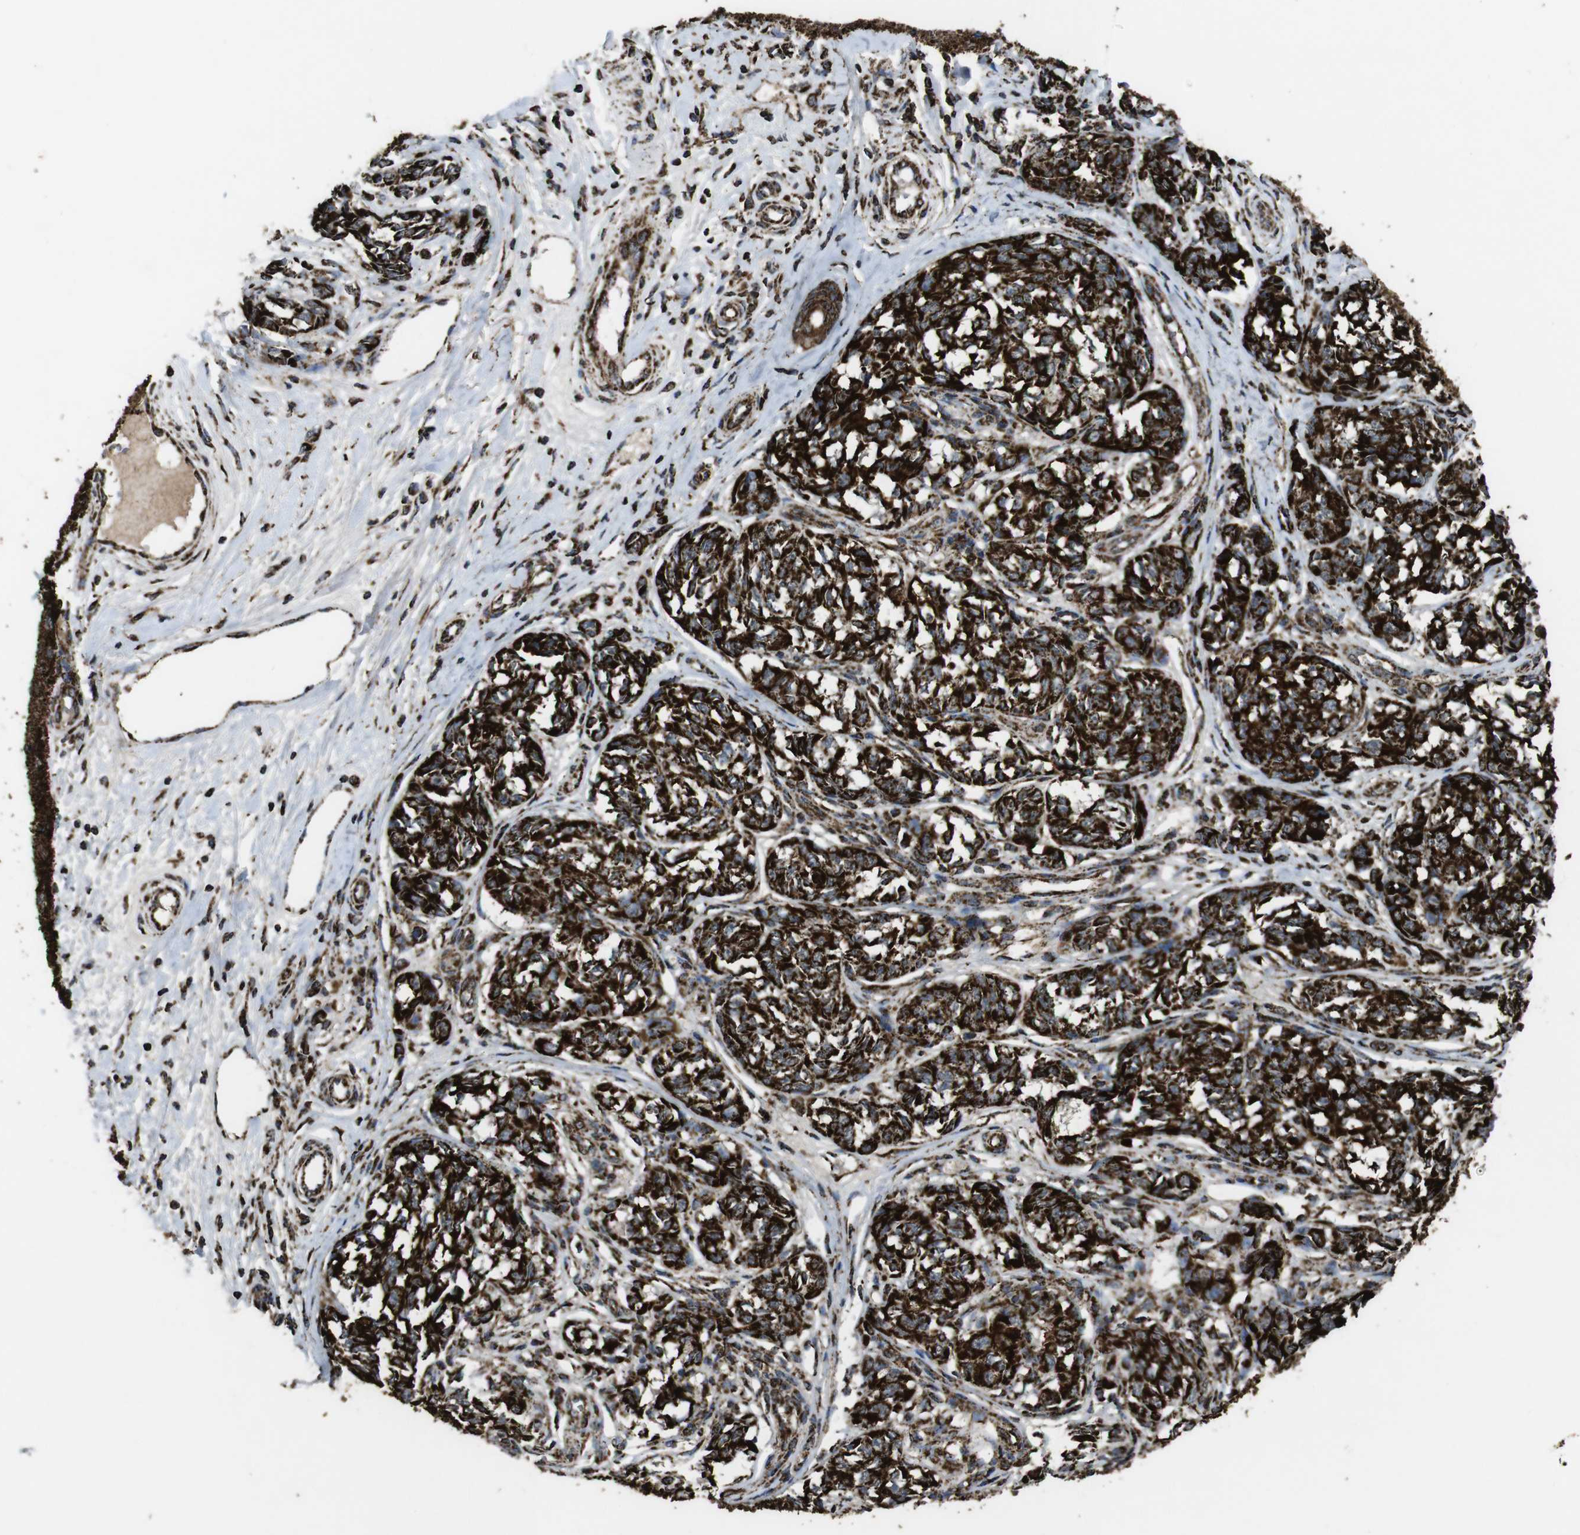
{"staining": {"intensity": "strong", "quantity": ">75%", "location": "cytoplasmic/membranous"}, "tissue": "melanoma", "cell_type": "Tumor cells", "image_type": "cancer", "snomed": [{"axis": "morphology", "description": "Malignant melanoma, NOS"}, {"axis": "topography", "description": "Skin"}], "caption": "IHC of malignant melanoma exhibits high levels of strong cytoplasmic/membranous positivity in about >75% of tumor cells. Using DAB (3,3'-diaminobenzidine) (brown) and hematoxylin (blue) stains, captured at high magnification using brightfield microscopy.", "gene": "ATP5F1A", "patient": {"sex": "female", "age": 64}}